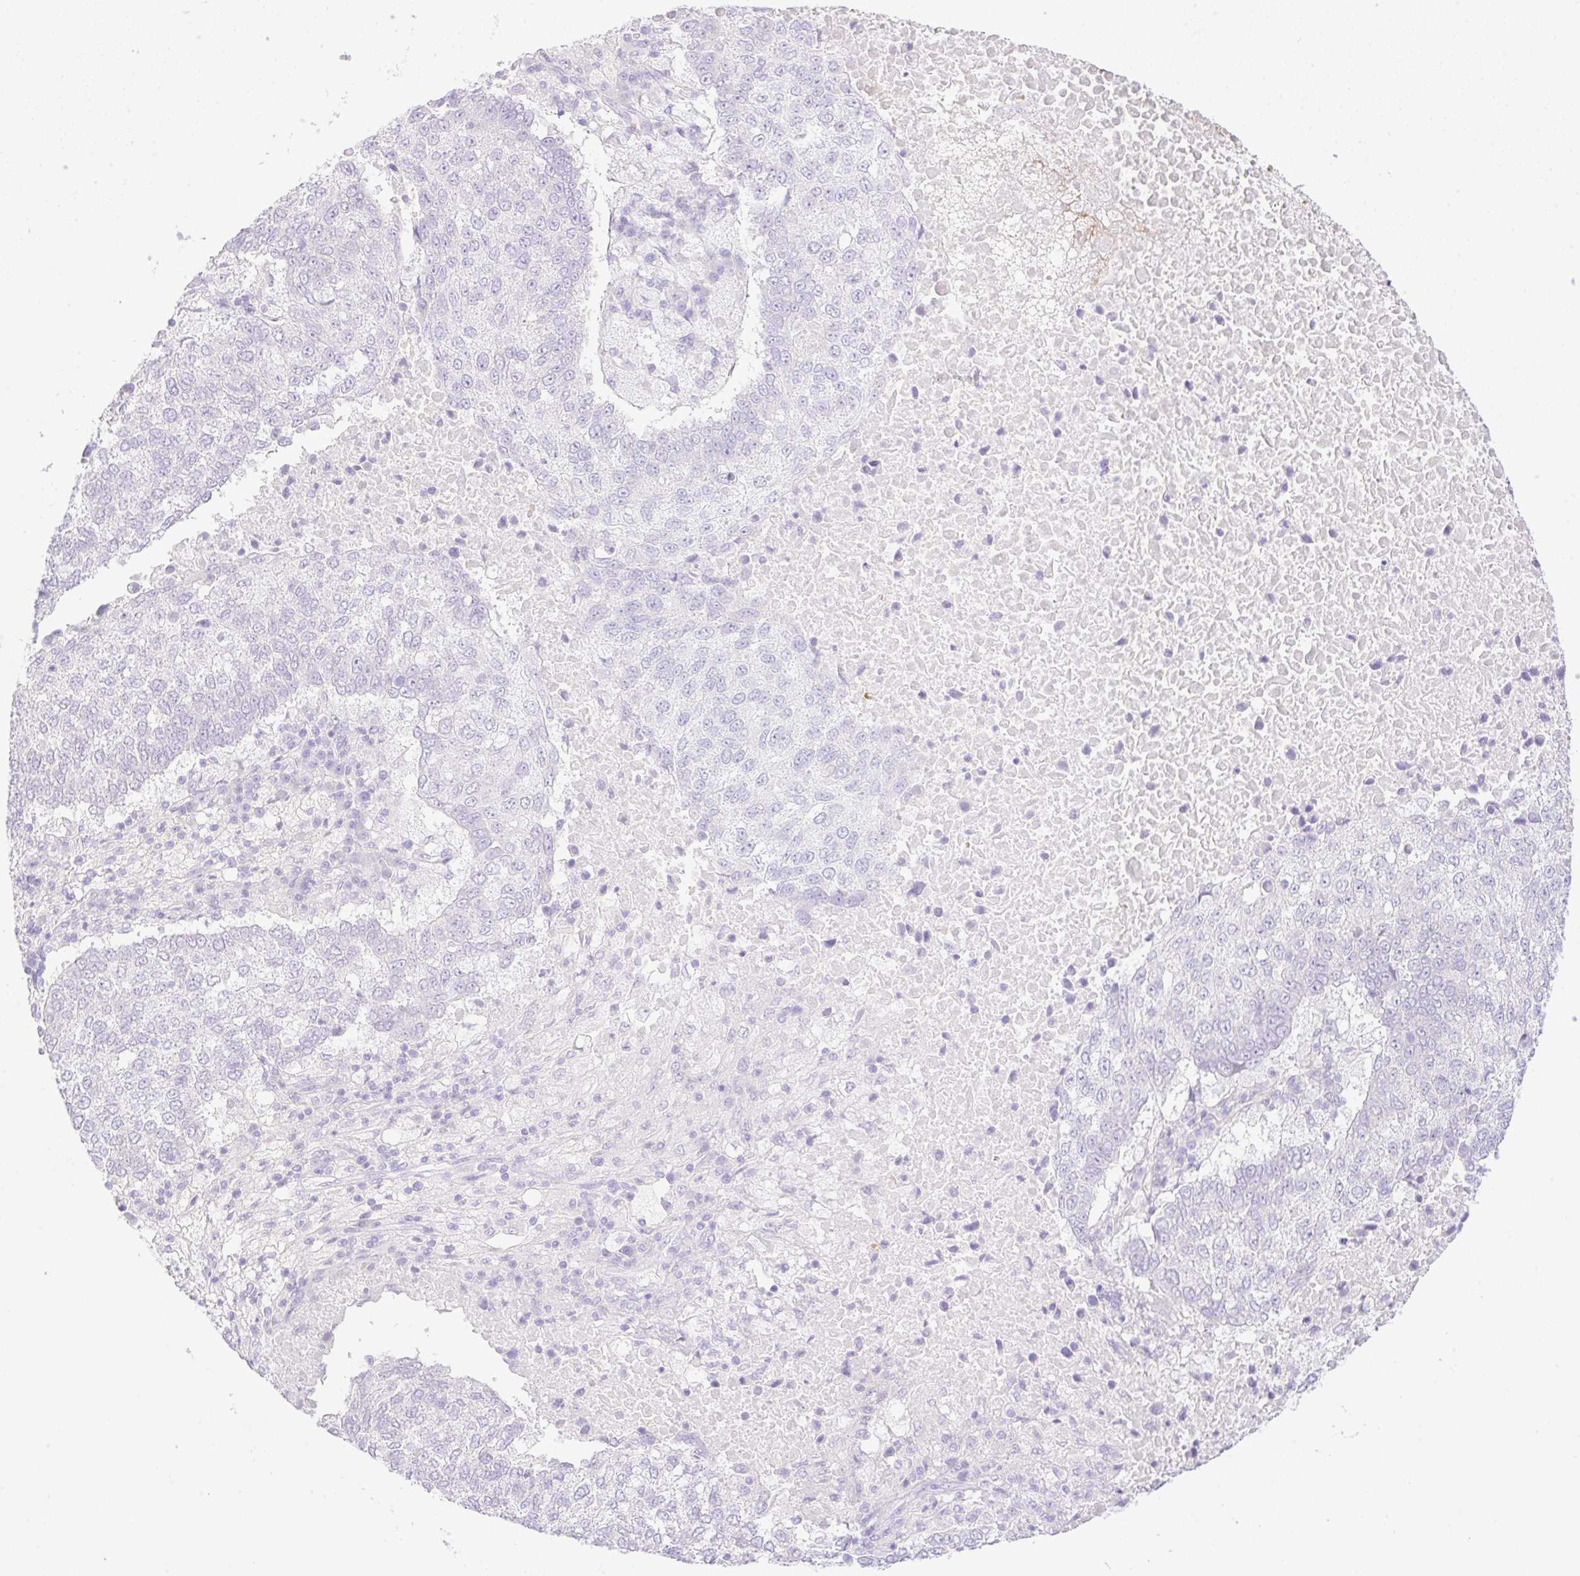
{"staining": {"intensity": "negative", "quantity": "none", "location": "none"}, "tissue": "lung cancer", "cell_type": "Tumor cells", "image_type": "cancer", "snomed": [{"axis": "morphology", "description": "Squamous cell carcinoma, NOS"}, {"axis": "topography", "description": "Lung"}], "caption": "Immunohistochemical staining of lung squamous cell carcinoma reveals no significant expression in tumor cells. Nuclei are stained in blue.", "gene": "CDX1", "patient": {"sex": "male", "age": 73}}